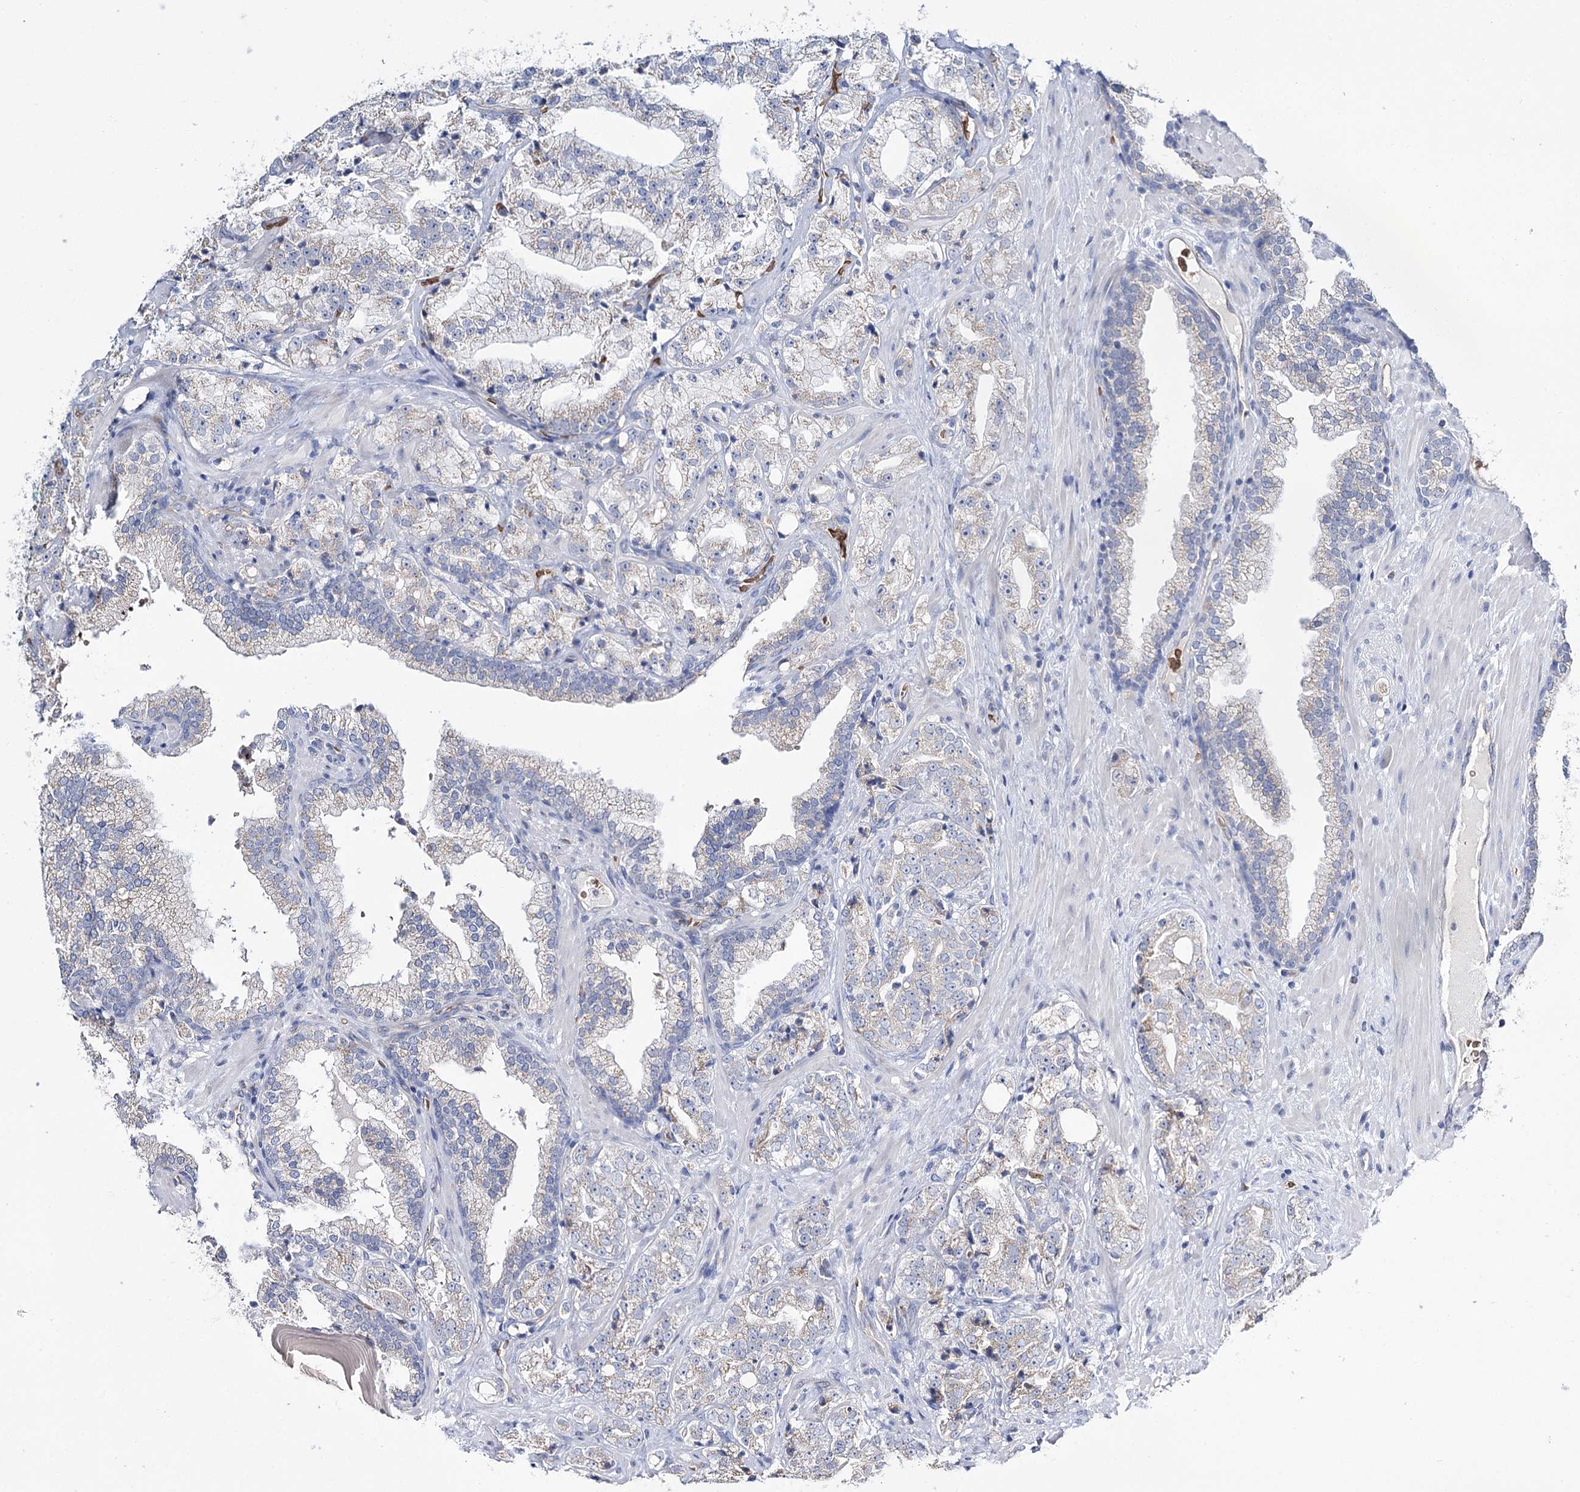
{"staining": {"intensity": "negative", "quantity": "none", "location": "none"}, "tissue": "prostate cancer", "cell_type": "Tumor cells", "image_type": "cancer", "snomed": [{"axis": "morphology", "description": "Adenocarcinoma, High grade"}, {"axis": "topography", "description": "Prostate"}], "caption": "High magnification brightfield microscopy of high-grade adenocarcinoma (prostate) stained with DAB (3,3'-diaminobenzidine) (brown) and counterstained with hematoxylin (blue): tumor cells show no significant expression. (DAB (3,3'-diaminobenzidine) IHC, high magnification).", "gene": "GBF1", "patient": {"sex": "male", "age": 64}}